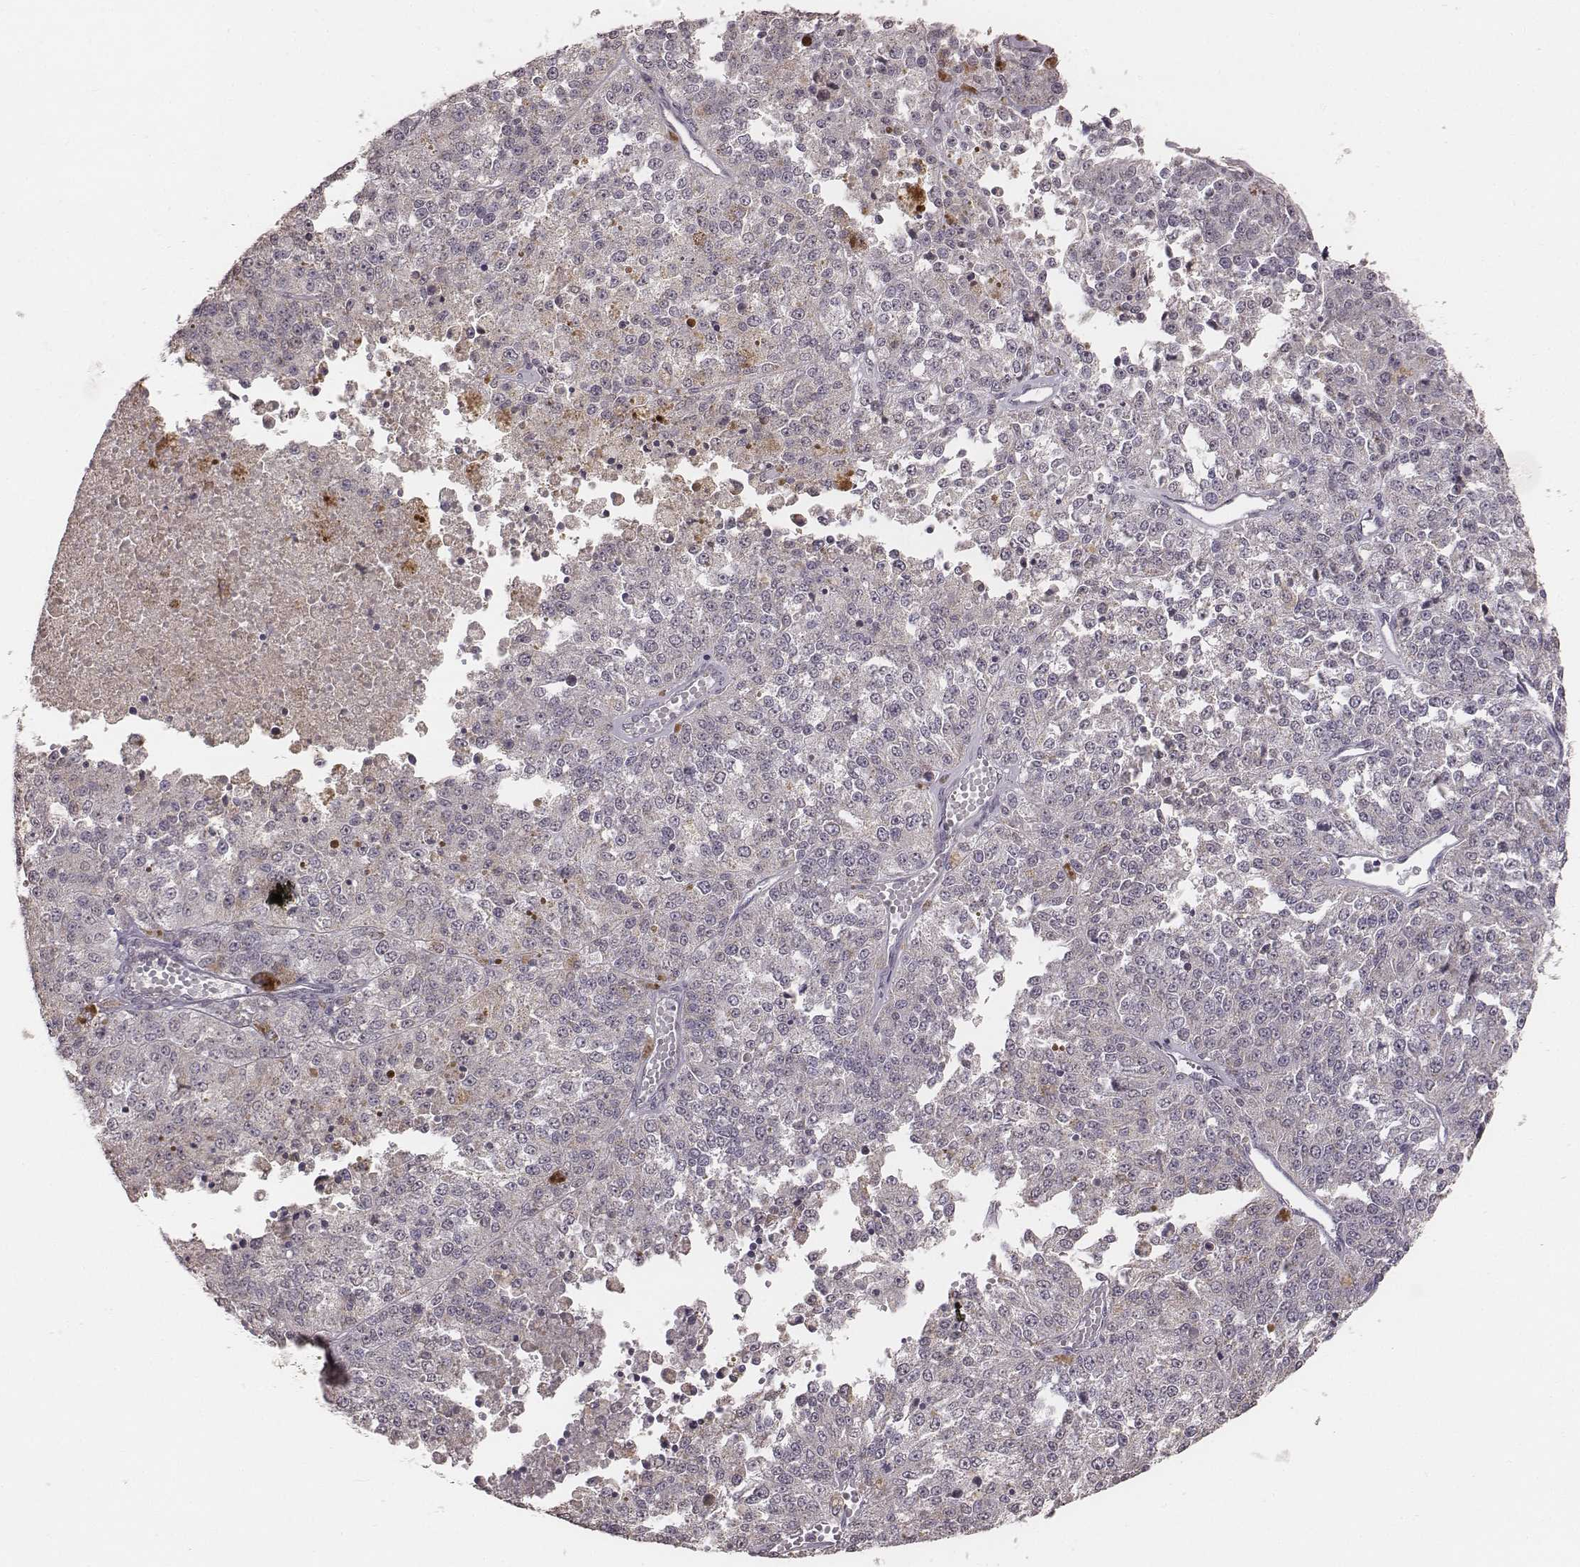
{"staining": {"intensity": "negative", "quantity": "none", "location": "none"}, "tissue": "melanoma", "cell_type": "Tumor cells", "image_type": "cancer", "snomed": [{"axis": "morphology", "description": "Malignant melanoma, Metastatic site"}, {"axis": "topography", "description": "Lymph node"}], "caption": "Immunohistochemistry (IHC) histopathology image of neoplastic tissue: malignant melanoma (metastatic site) stained with DAB (3,3'-diaminobenzidine) shows no significant protein positivity in tumor cells.", "gene": "SLC7A4", "patient": {"sex": "female", "age": 64}}